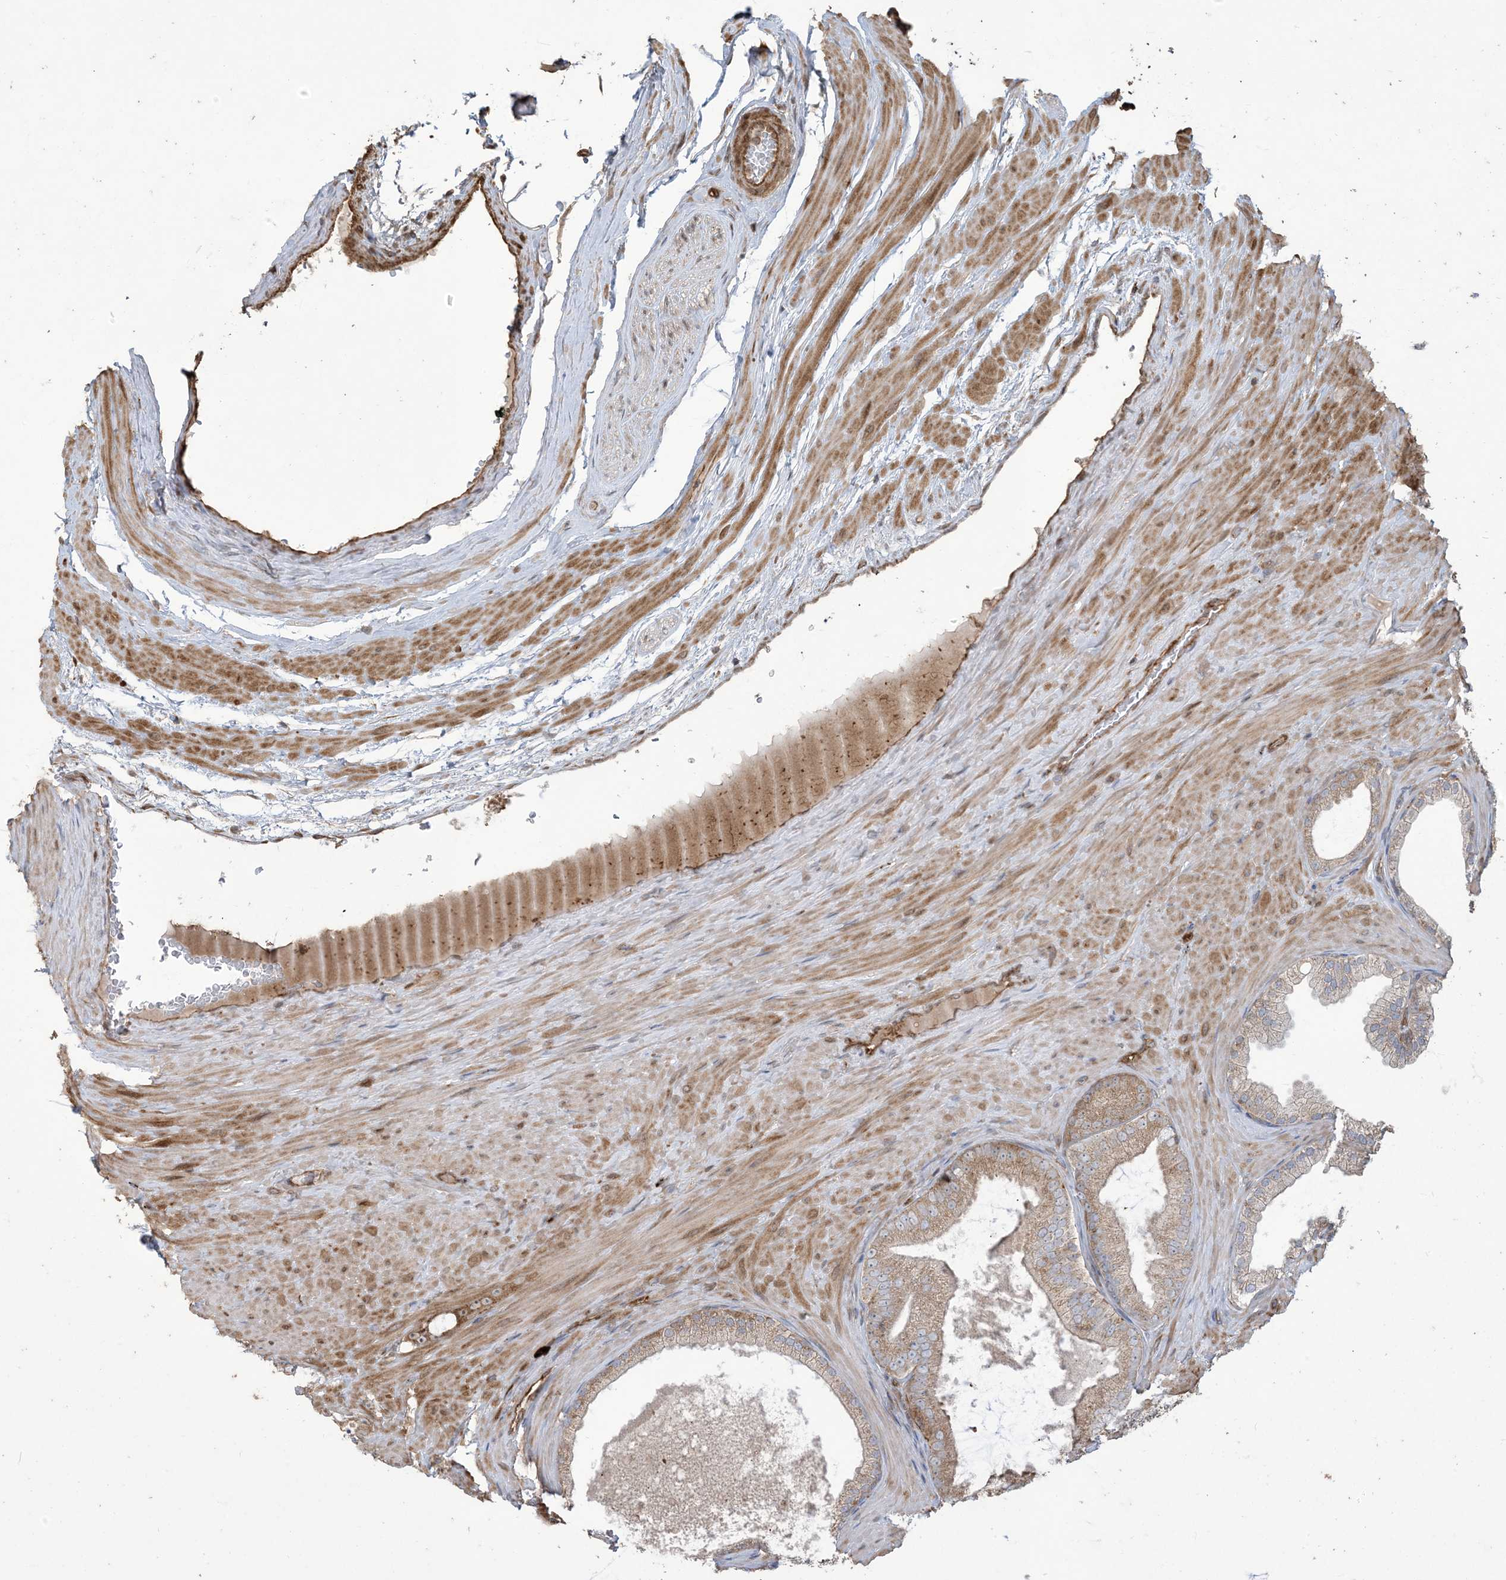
{"staining": {"intensity": "weak", "quantity": "25%-75%", "location": "cytoplasmic/membranous"}, "tissue": "prostate cancer", "cell_type": "Tumor cells", "image_type": "cancer", "snomed": [{"axis": "morphology", "description": "Adenocarcinoma, Low grade"}, {"axis": "topography", "description": "Prostate"}], "caption": "This photomicrograph displays low-grade adenocarcinoma (prostate) stained with immunohistochemistry to label a protein in brown. The cytoplasmic/membranous of tumor cells show weak positivity for the protein. Nuclei are counter-stained blue.", "gene": "KLHL18", "patient": {"sex": "male", "age": 63}}